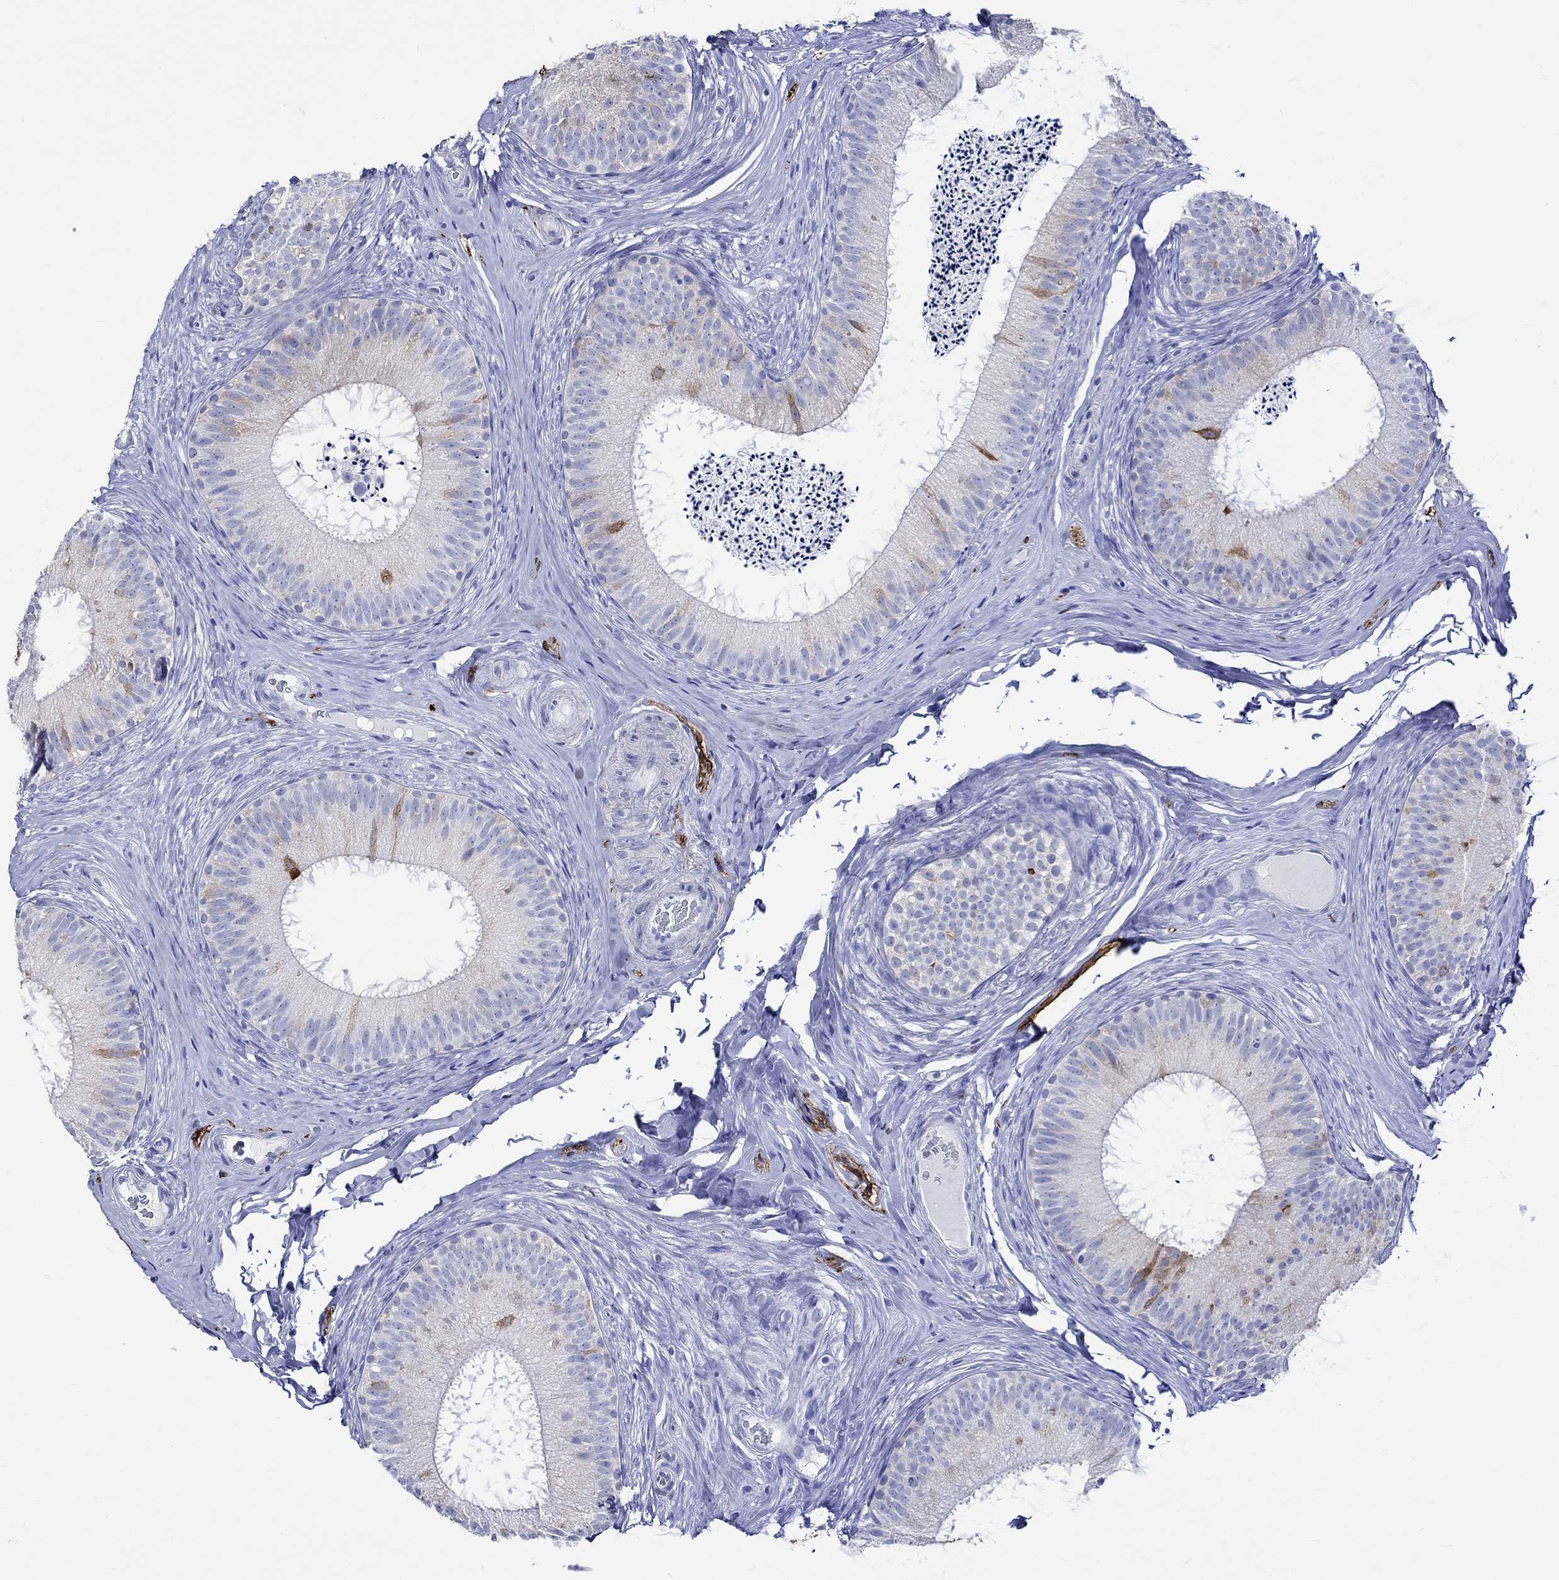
{"staining": {"intensity": "strong", "quantity": ">75%", "location": "cytoplasmic/membranous"}, "tissue": "epididymis", "cell_type": "Glandular cells", "image_type": "normal", "snomed": [{"axis": "morphology", "description": "Normal tissue, NOS"}, {"axis": "morphology", "description": "Carcinoma, Embryonal, NOS"}, {"axis": "topography", "description": "Testis"}, {"axis": "topography", "description": "Epididymis"}], "caption": "Protein staining displays strong cytoplasmic/membranous positivity in approximately >75% of glandular cells in unremarkable epididymis. (DAB (3,3'-diaminobenzidine) IHC with brightfield microscopy, high magnification).", "gene": "CRYAB", "patient": {"sex": "male", "age": 24}}